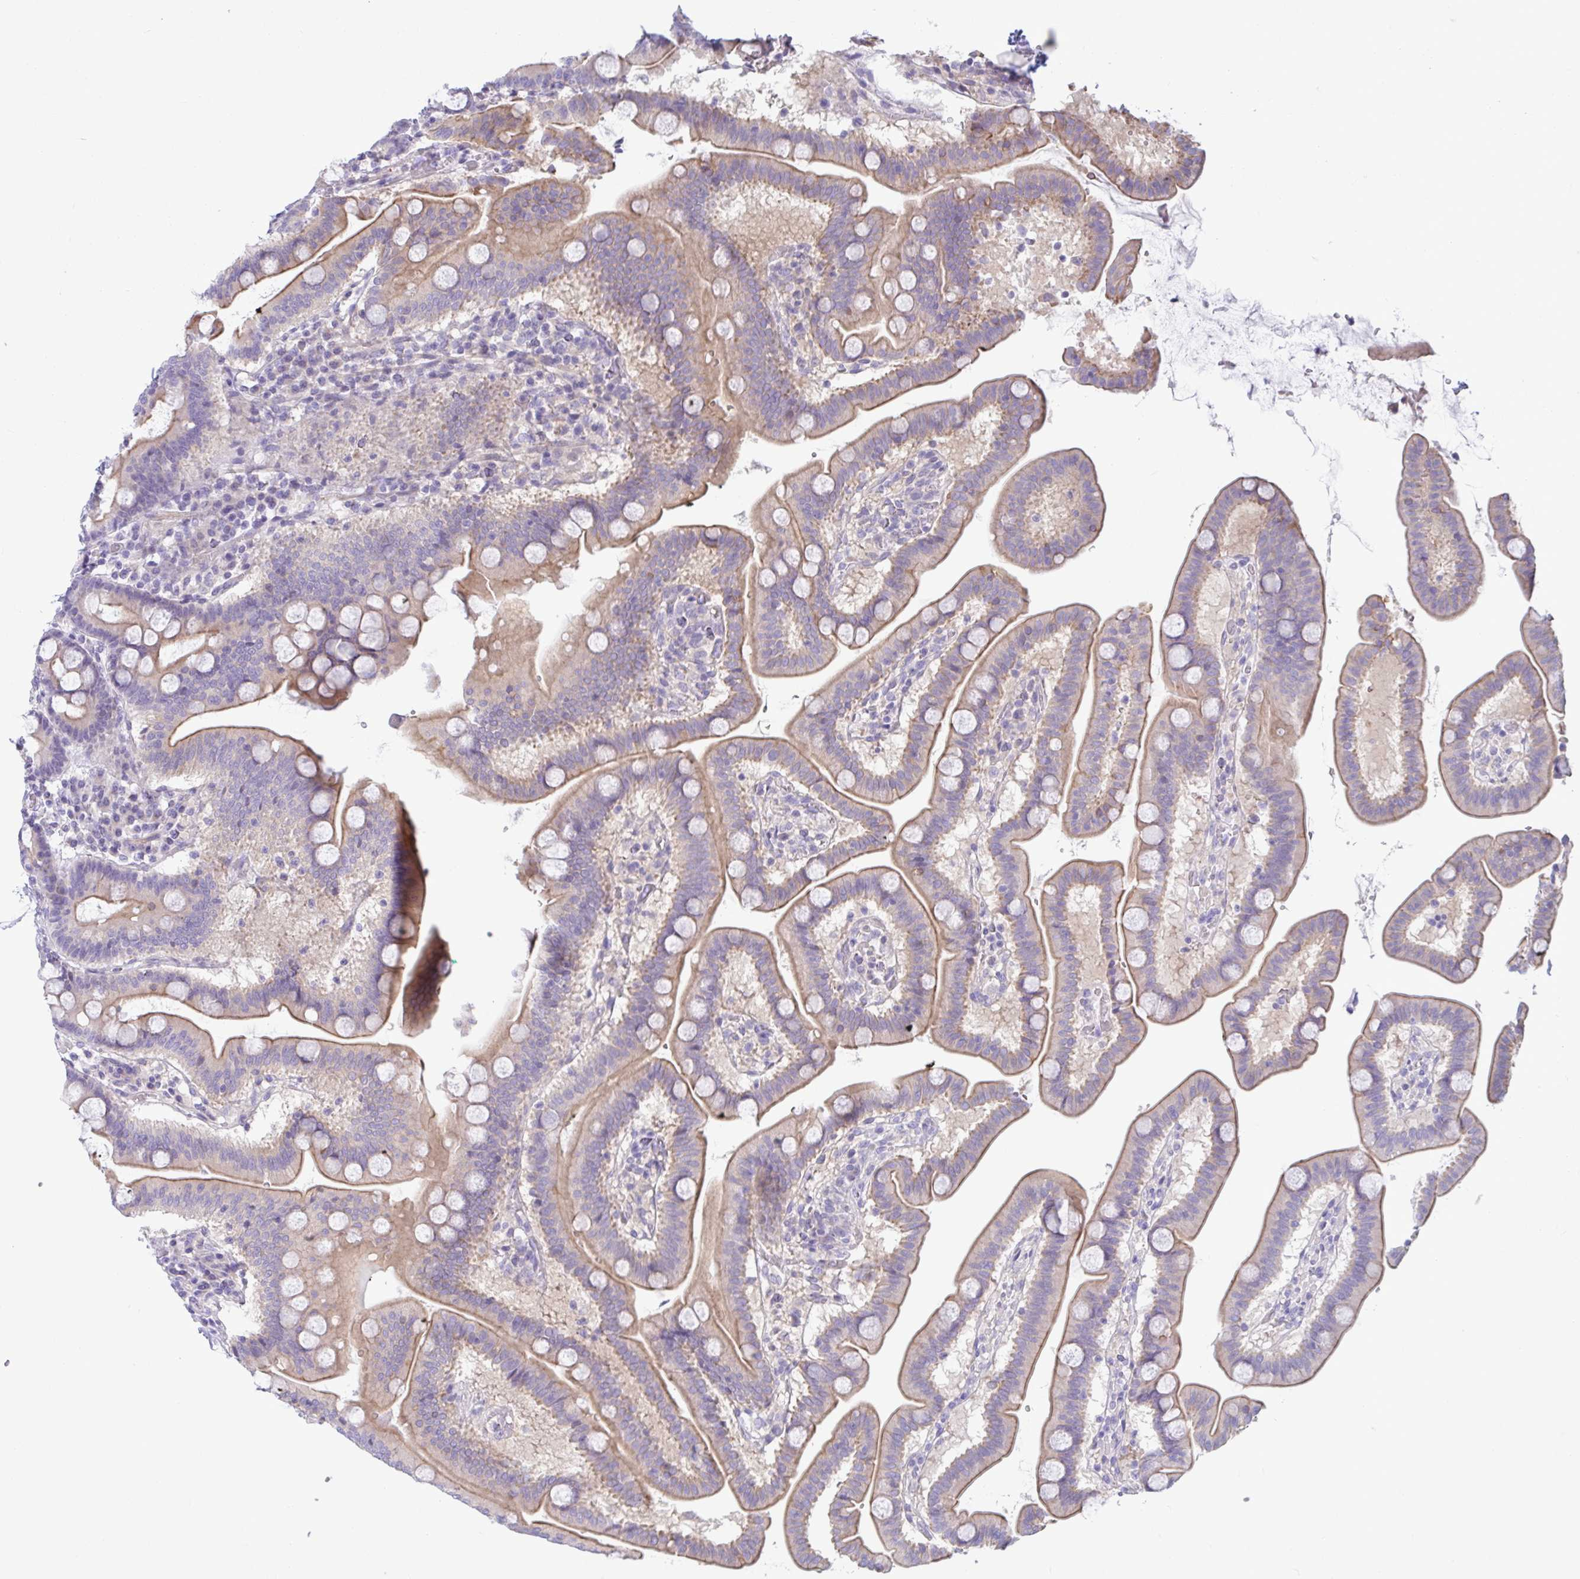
{"staining": {"intensity": "moderate", "quantity": "25%-75%", "location": "cytoplasmic/membranous"}, "tissue": "duodenum", "cell_type": "Glandular cells", "image_type": "normal", "snomed": [{"axis": "morphology", "description": "Normal tissue, NOS"}, {"axis": "topography", "description": "Pancreas"}, {"axis": "topography", "description": "Duodenum"}], "caption": "Glandular cells demonstrate moderate cytoplasmic/membranous positivity in about 25%-75% of cells in benign duodenum.", "gene": "TNNI2", "patient": {"sex": "male", "age": 59}}